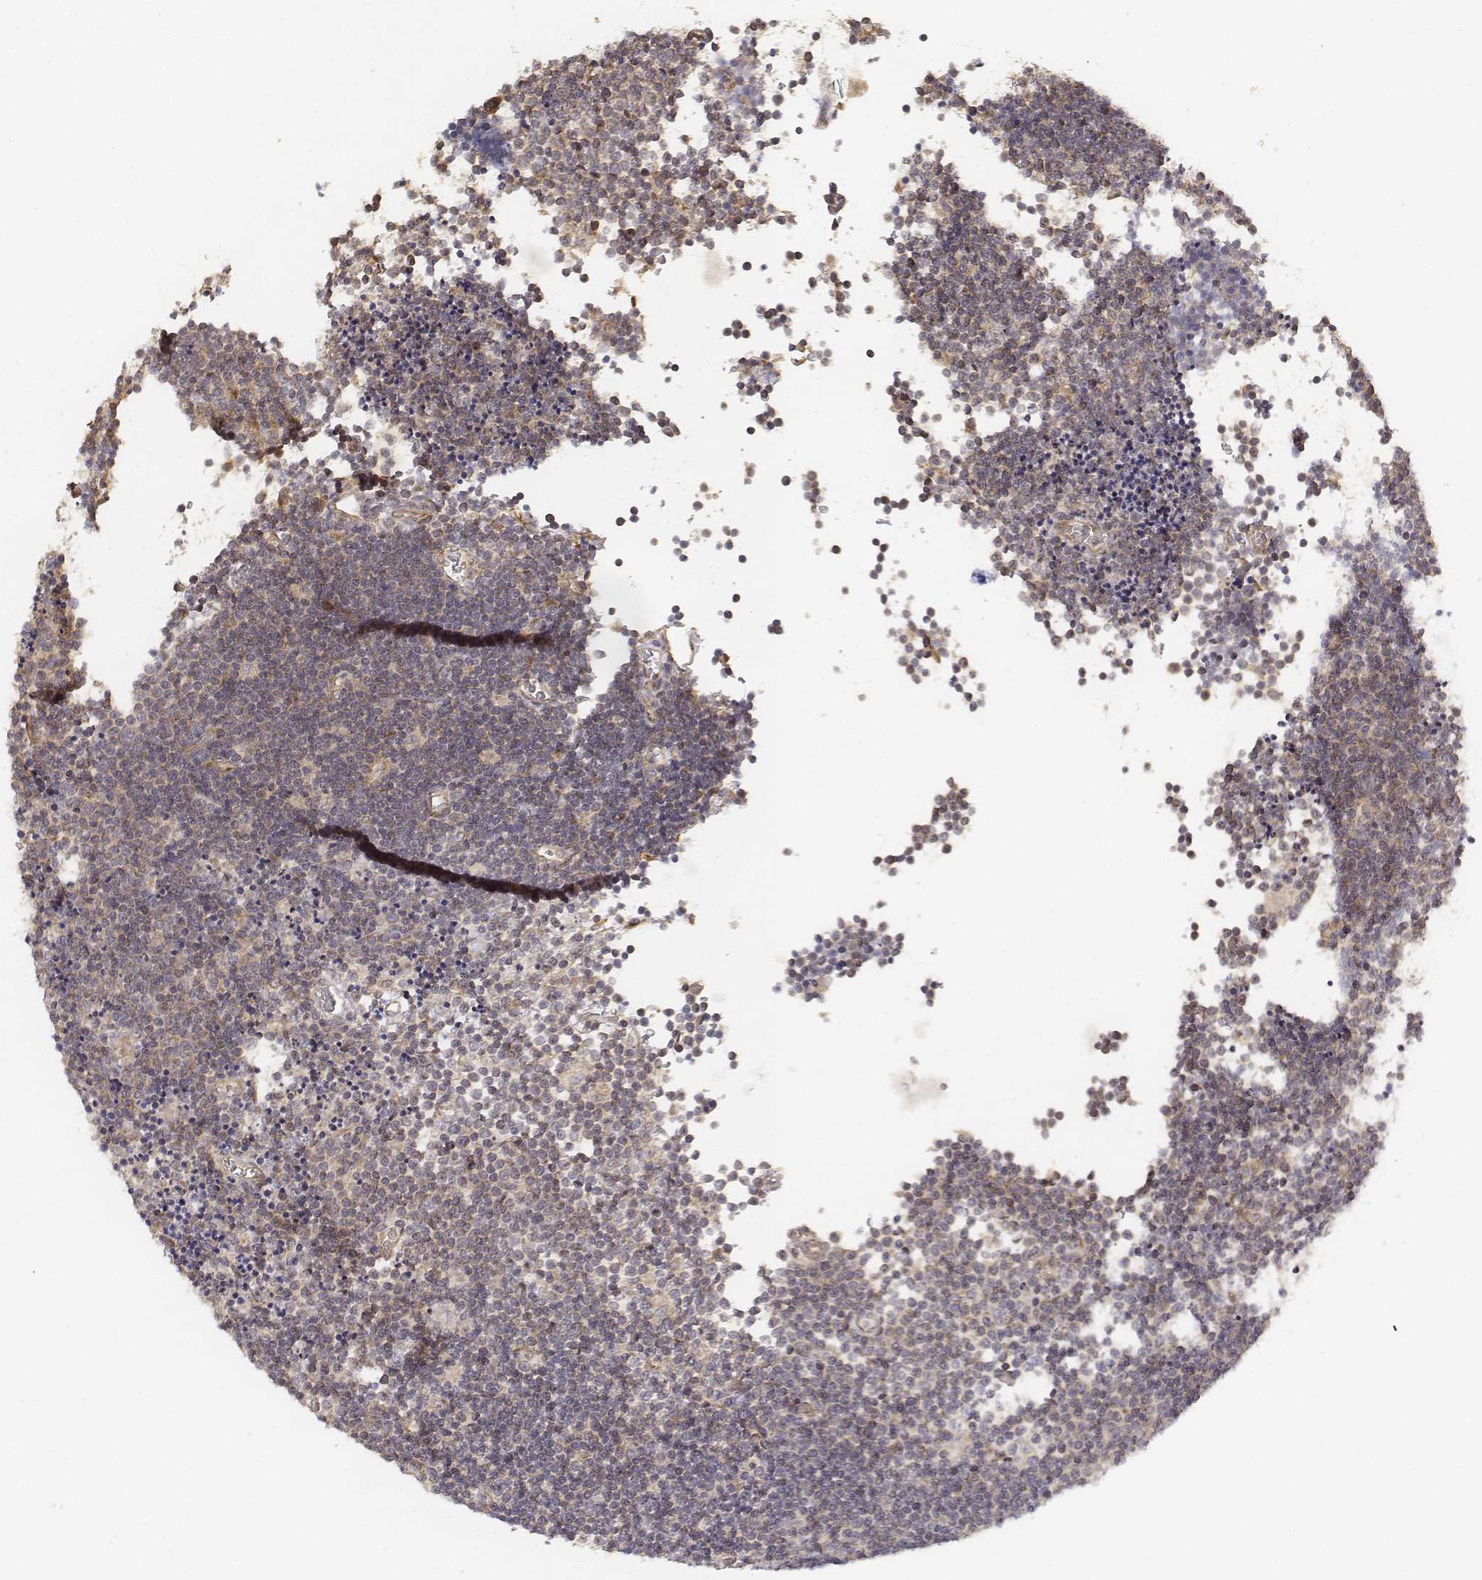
{"staining": {"intensity": "weak", "quantity": "<25%", "location": "cytoplasmic/membranous"}, "tissue": "lymphoma", "cell_type": "Tumor cells", "image_type": "cancer", "snomed": [{"axis": "morphology", "description": "Malignant lymphoma, non-Hodgkin's type, Low grade"}, {"axis": "topography", "description": "Brain"}], "caption": "The histopathology image demonstrates no significant staining in tumor cells of lymphoma.", "gene": "FBXO21", "patient": {"sex": "female", "age": 66}}